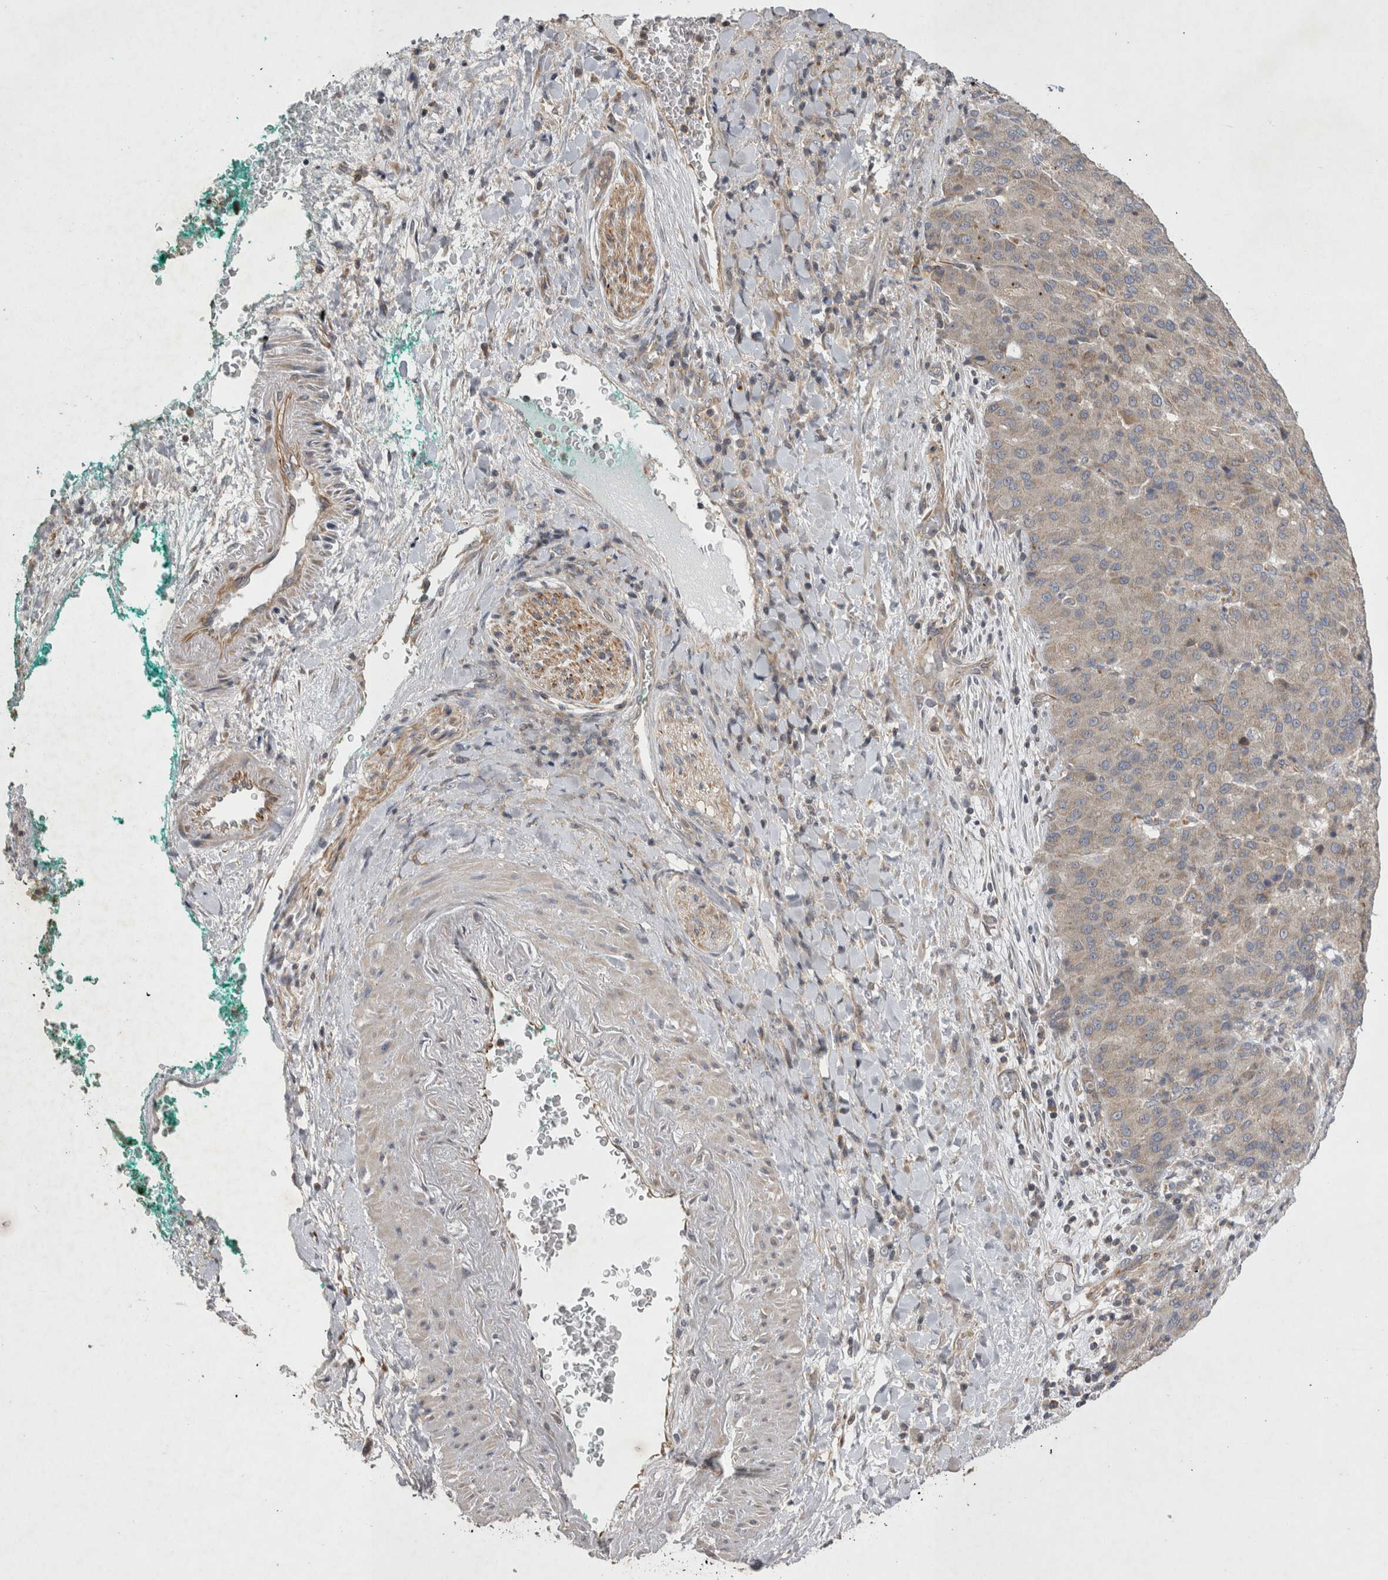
{"staining": {"intensity": "negative", "quantity": "none", "location": "none"}, "tissue": "liver cancer", "cell_type": "Tumor cells", "image_type": "cancer", "snomed": [{"axis": "morphology", "description": "Carcinoma, Hepatocellular, NOS"}, {"axis": "topography", "description": "Liver"}], "caption": "Micrograph shows no significant protein expression in tumor cells of liver cancer (hepatocellular carcinoma). The staining is performed using DAB brown chromogen with nuclei counter-stained in using hematoxylin.", "gene": "TSPOAP1", "patient": {"sex": "male", "age": 65}}